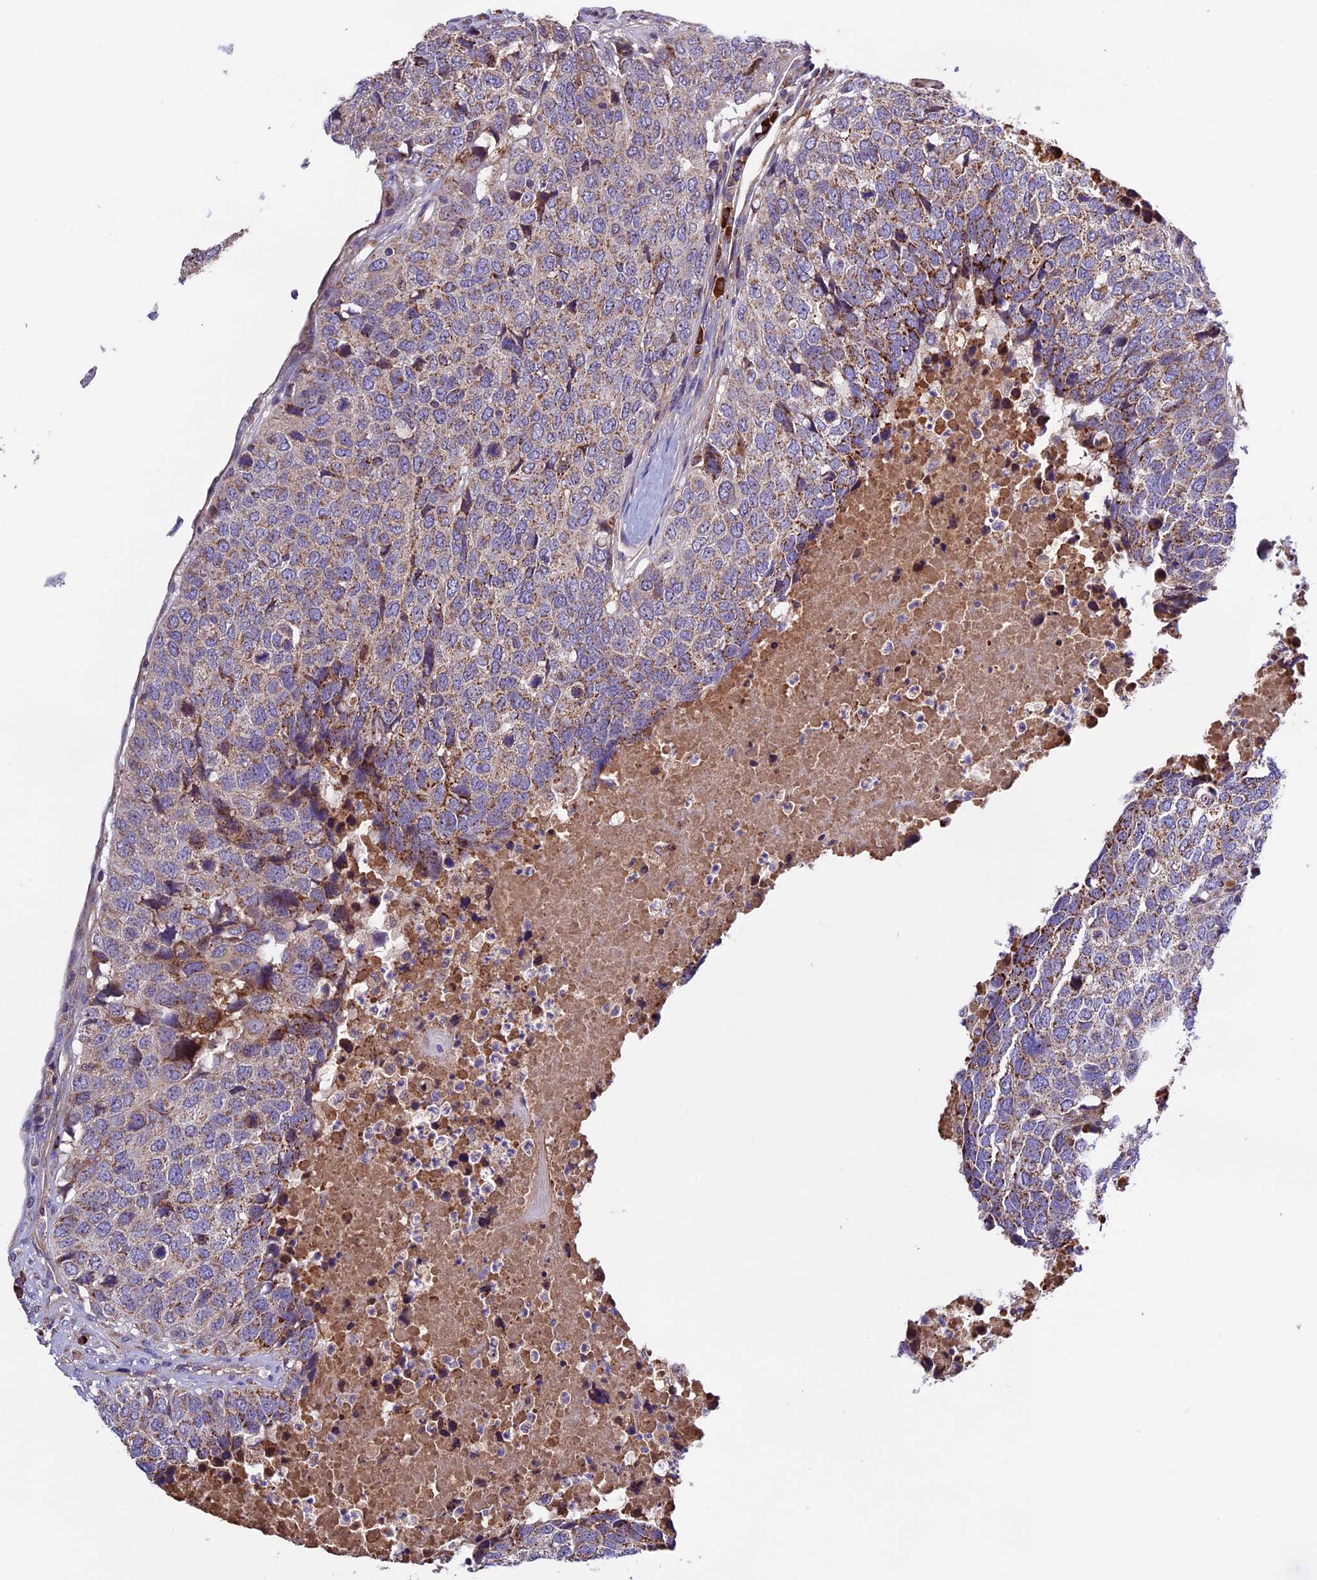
{"staining": {"intensity": "weak", "quantity": ">75%", "location": "cytoplasmic/membranous"}, "tissue": "head and neck cancer", "cell_type": "Tumor cells", "image_type": "cancer", "snomed": [{"axis": "morphology", "description": "Squamous cell carcinoma, NOS"}, {"axis": "topography", "description": "Head-Neck"}], "caption": "Head and neck cancer (squamous cell carcinoma) tissue reveals weak cytoplasmic/membranous positivity in approximately >75% of tumor cells, visualized by immunohistochemistry.", "gene": "METTL22", "patient": {"sex": "male", "age": 66}}